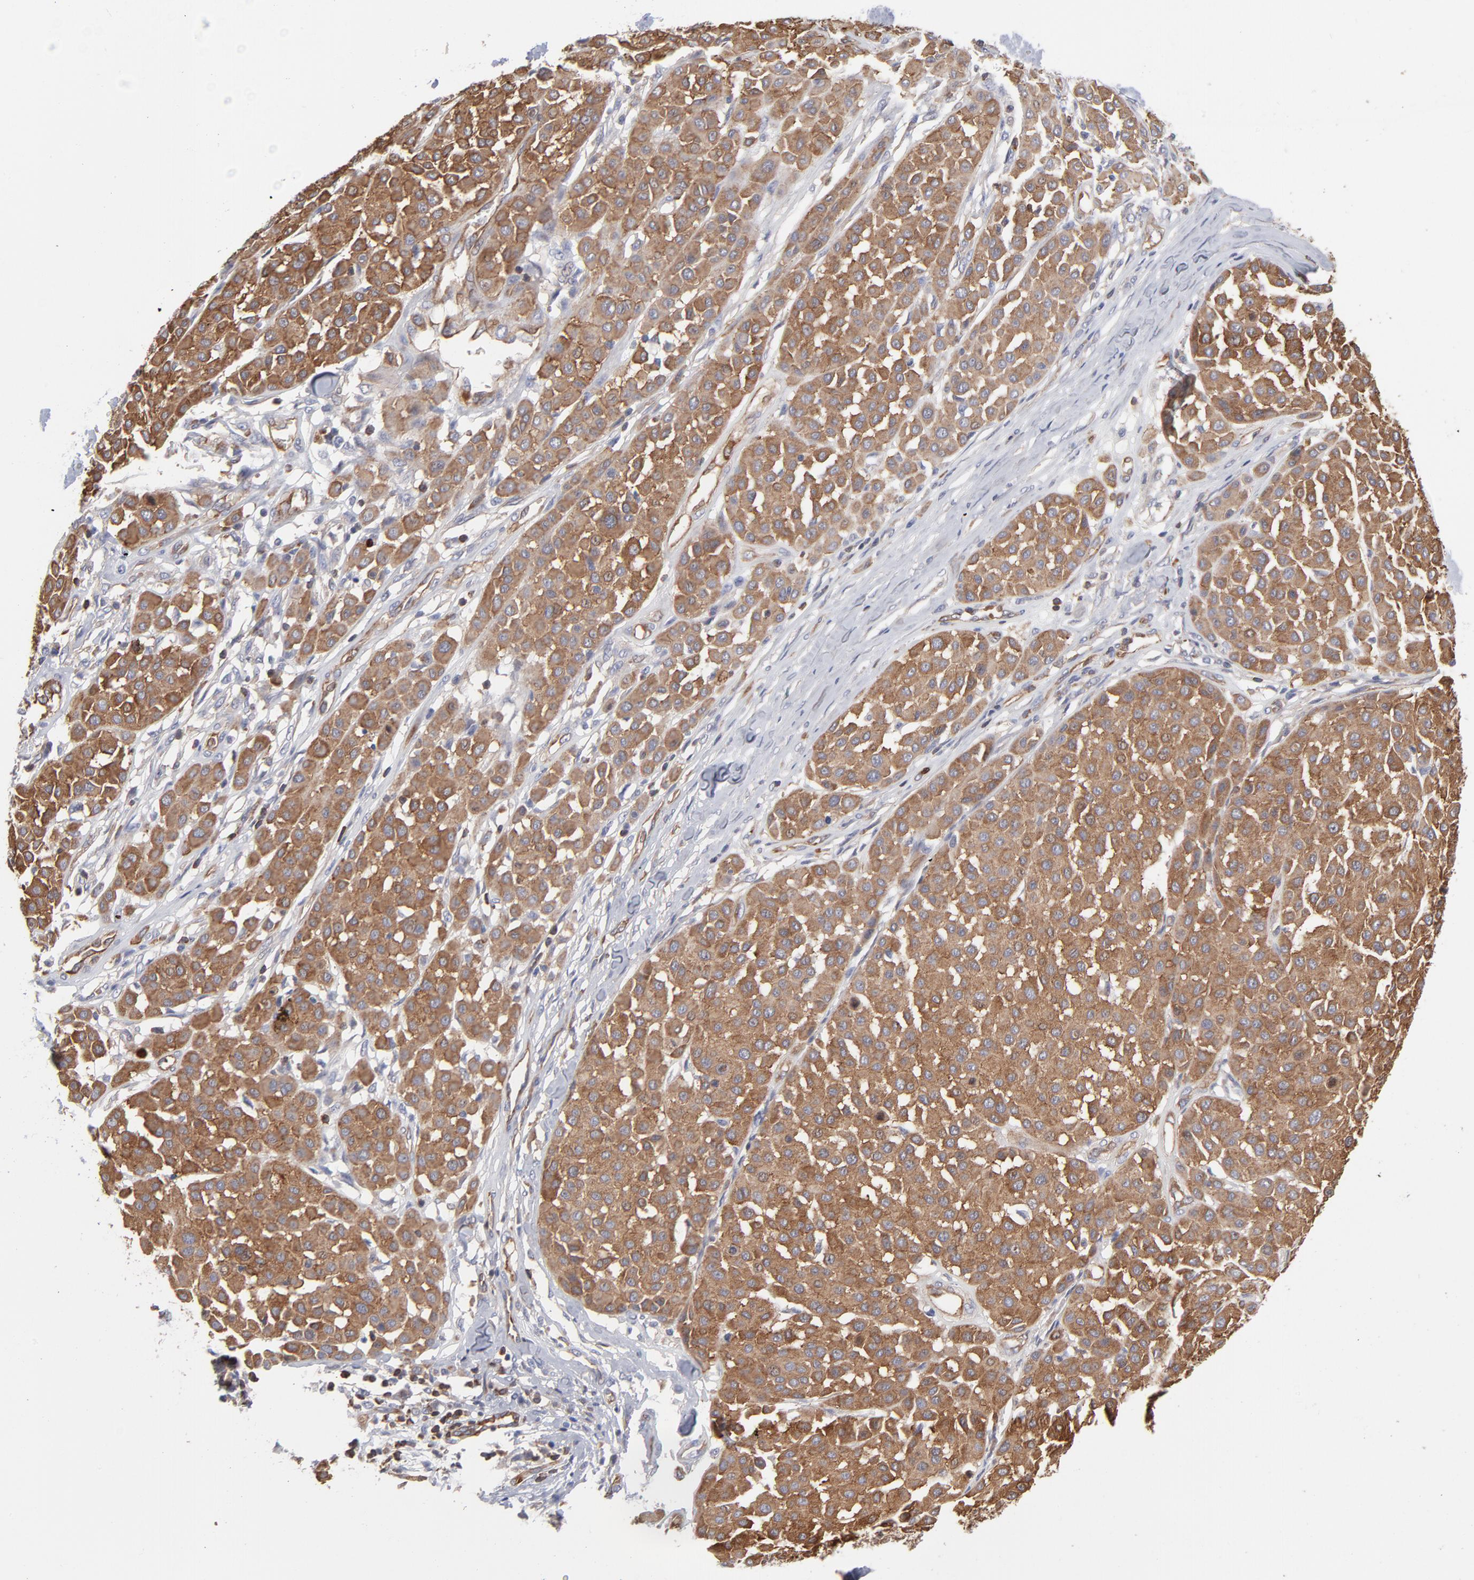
{"staining": {"intensity": "moderate", "quantity": ">75%", "location": "cytoplasmic/membranous"}, "tissue": "melanoma", "cell_type": "Tumor cells", "image_type": "cancer", "snomed": [{"axis": "morphology", "description": "Malignant melanoma, Metastatic site"}, {"axis": "topography", "description": "Soft tissue"}], "caption": "Protein positivity by immunohistochemistry (IHC) displays moderate cytoplasmic/membranous positivity in approximately >75% of tumor cells in melanoma. (DAB (3,3'-diaminobenzidine) = brown stain, brightfield microscopy at high magnification).", "gene": "PXN", "patient": {"sex": "male", "age": 41}}